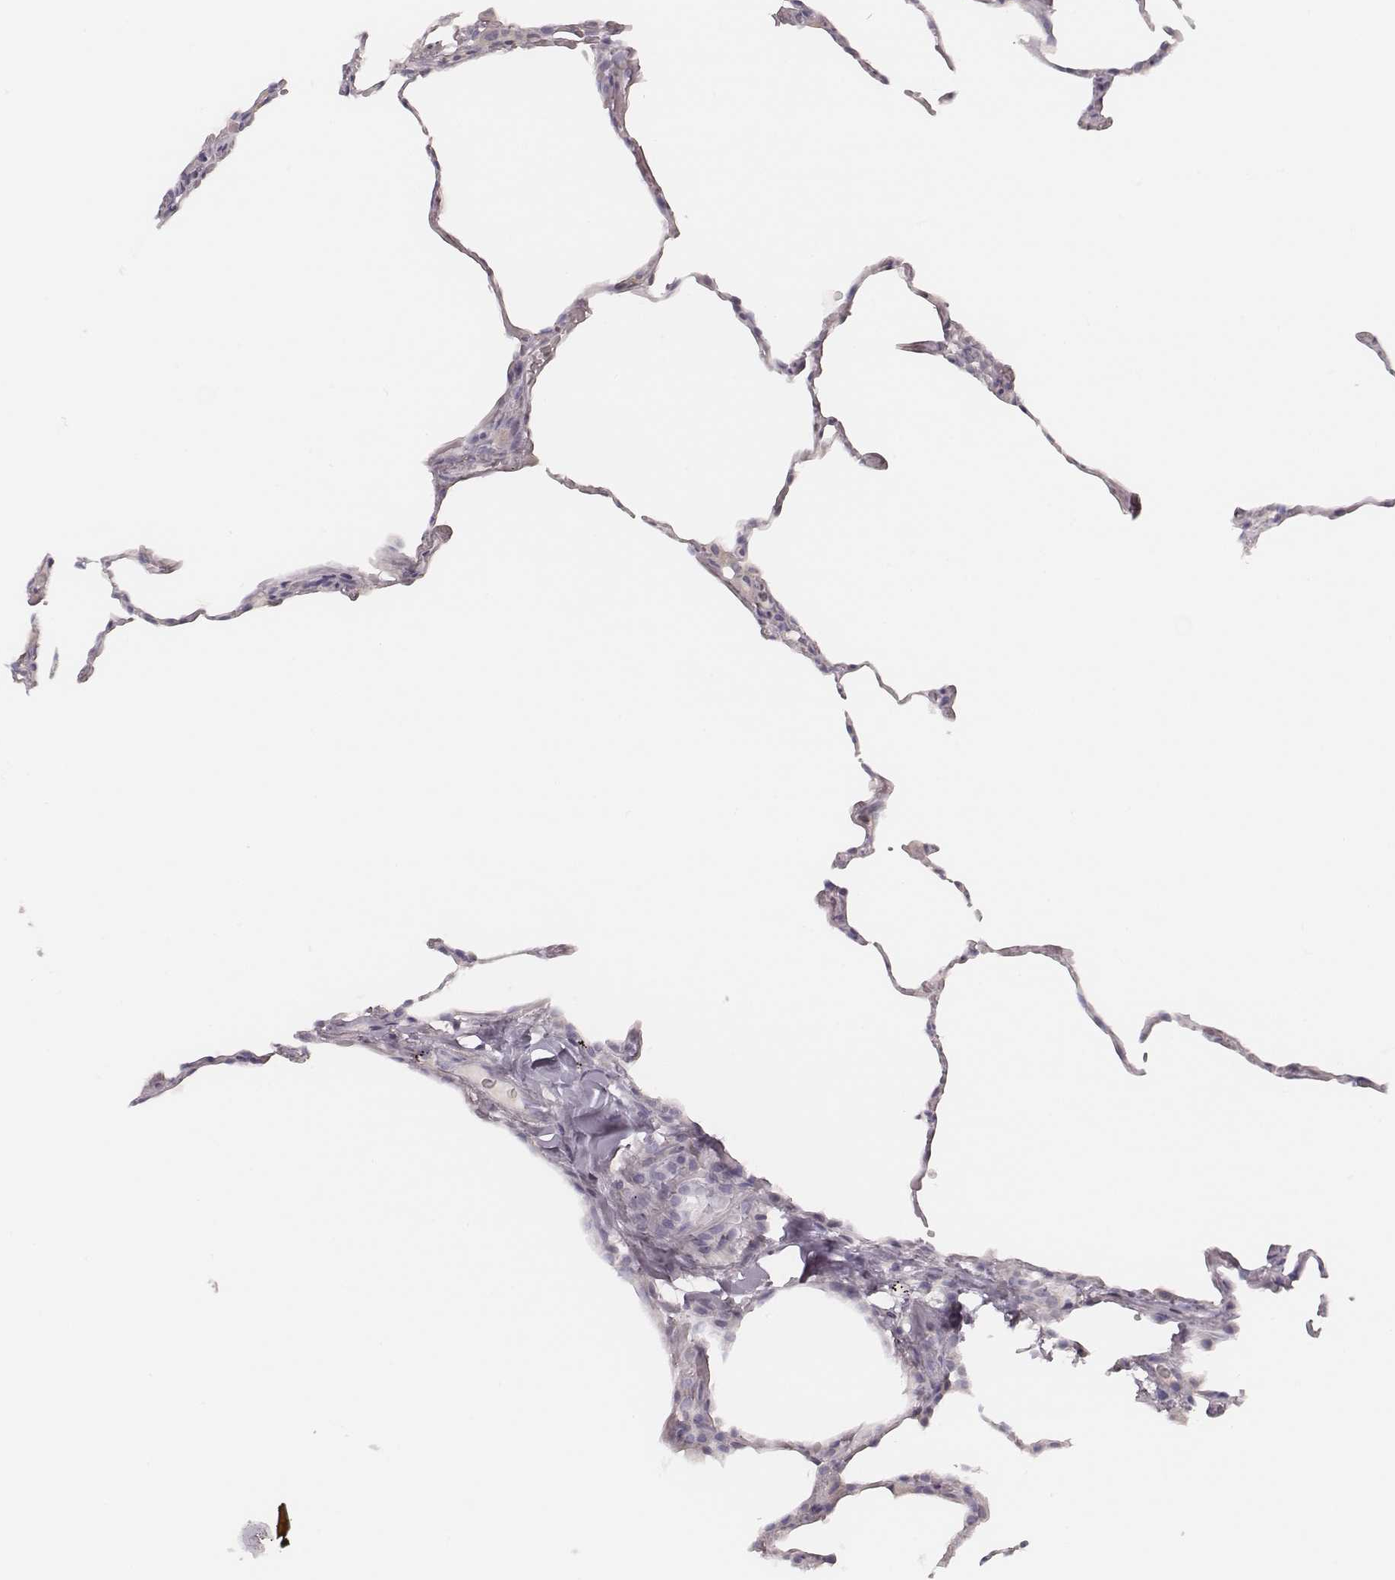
{"staining": {"intensity": "negative", "quantity": "none", "location": "none"}, "tissue": "lung", "cell_type": "Alveolar cells", "image_type": "normal", "snomed": [{"axis": "morphology", "description": "Normal tissue, NOS"}, {"axis": "topography", "description": "Lung"}], "caption": "Histopathology image shows no protein positivity in alveolar cells of benign lung.", "gene": "MSX1", "patient": {"sex": "female", "age": 57}}